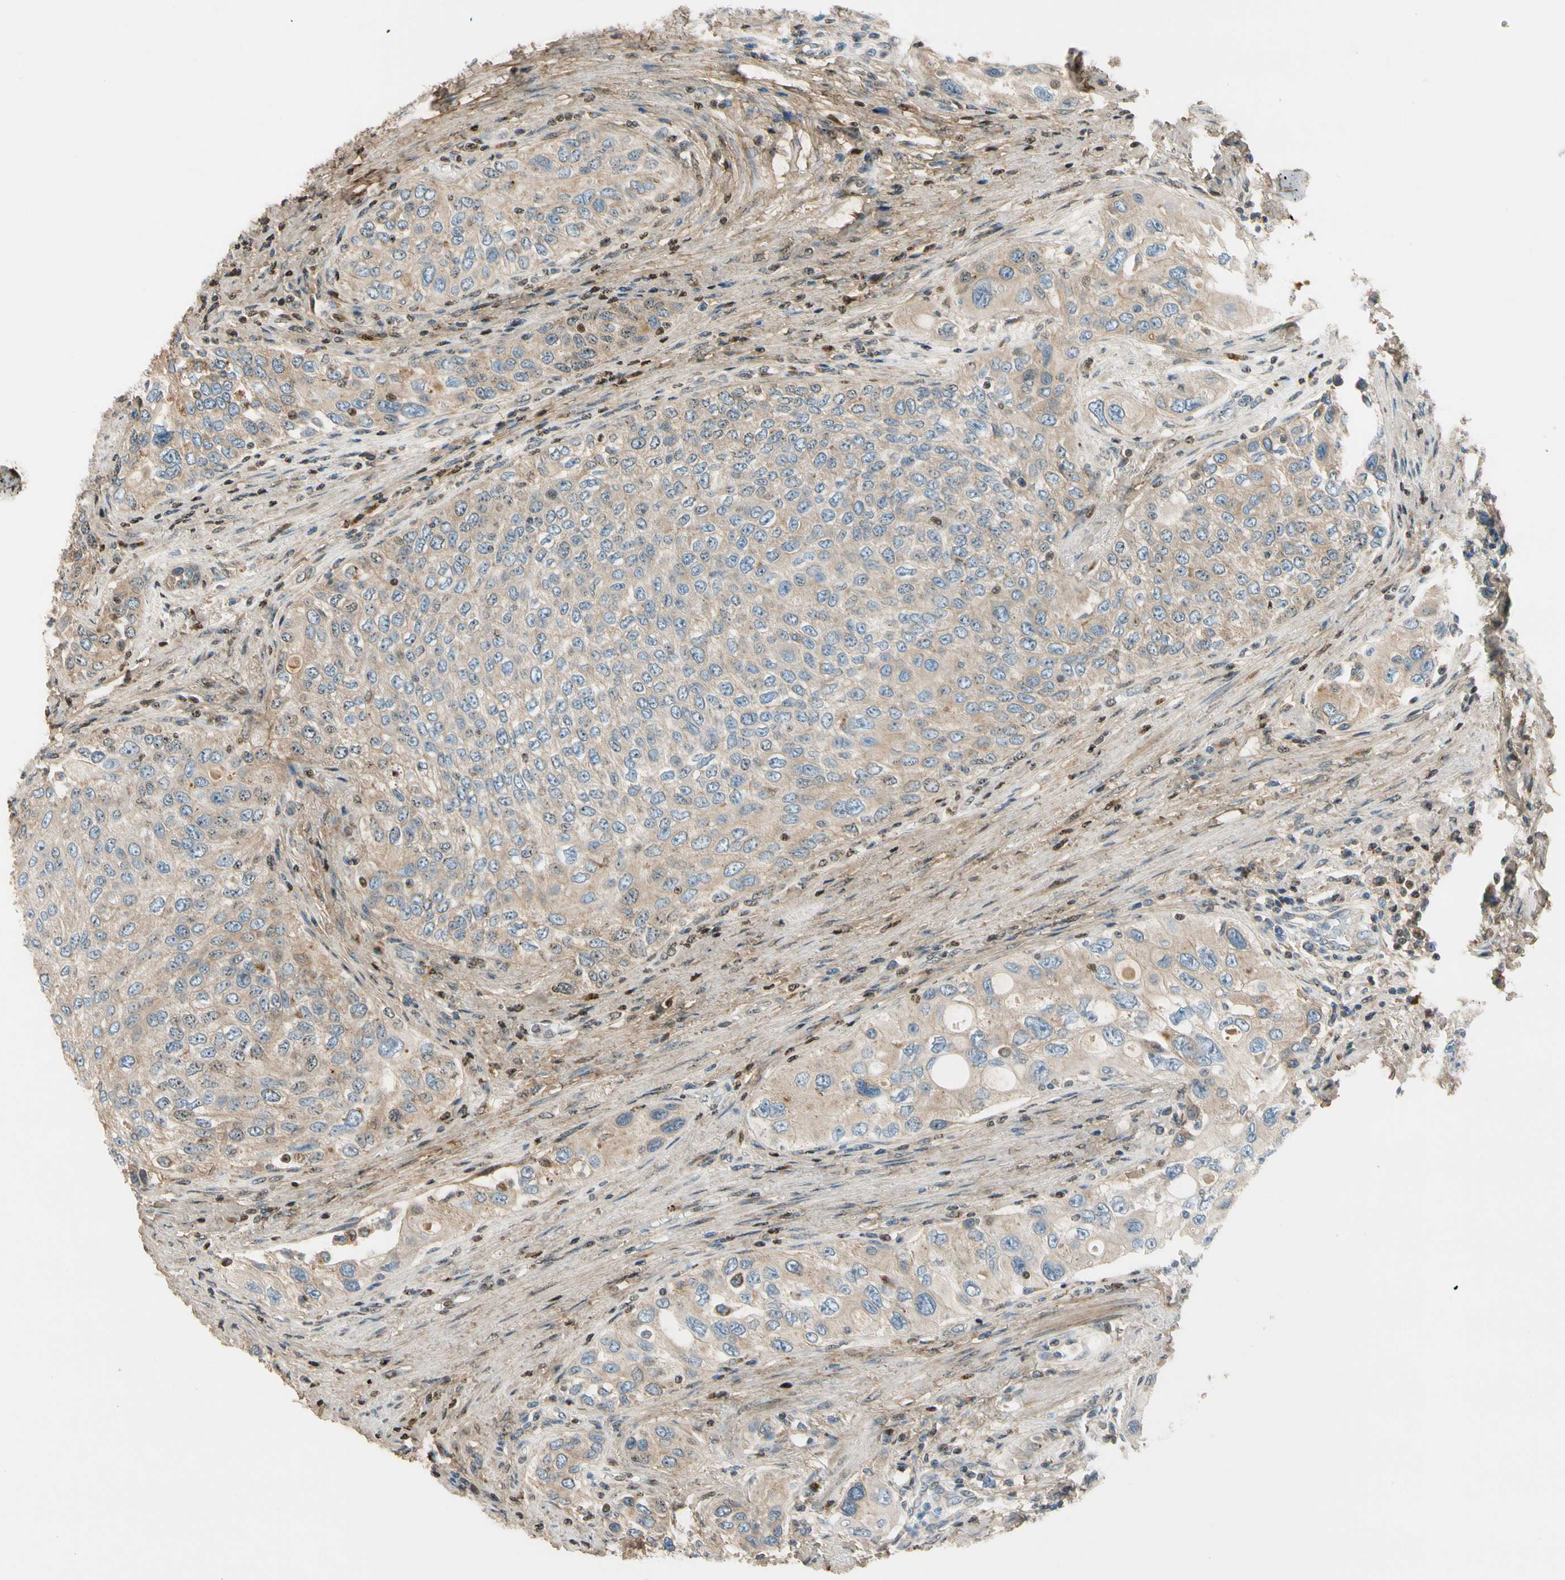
{"staining": {"intensity": "weak", "quantity": ">75%", "location": "cytoplasmic/membranous"}, "tissue": "urothelial cancer", "cell_type": "Tumor cells", "image_type": "cancer", "snomed": [{"axis": "morphology", "description": "Urothelial carcinoma, High grade"}, {"axis": "topography", "description": "Urinary bladder"}], "caption": "This is a photomicrograph of immunohistochemistry (IHC) staining of high-grade urothelial carcinoma, which shows weak positivity in the cytoplasmic/membranous of tumor cells.", "gene": "MST1R", "patient": {"sex": "female", "age": 56}}